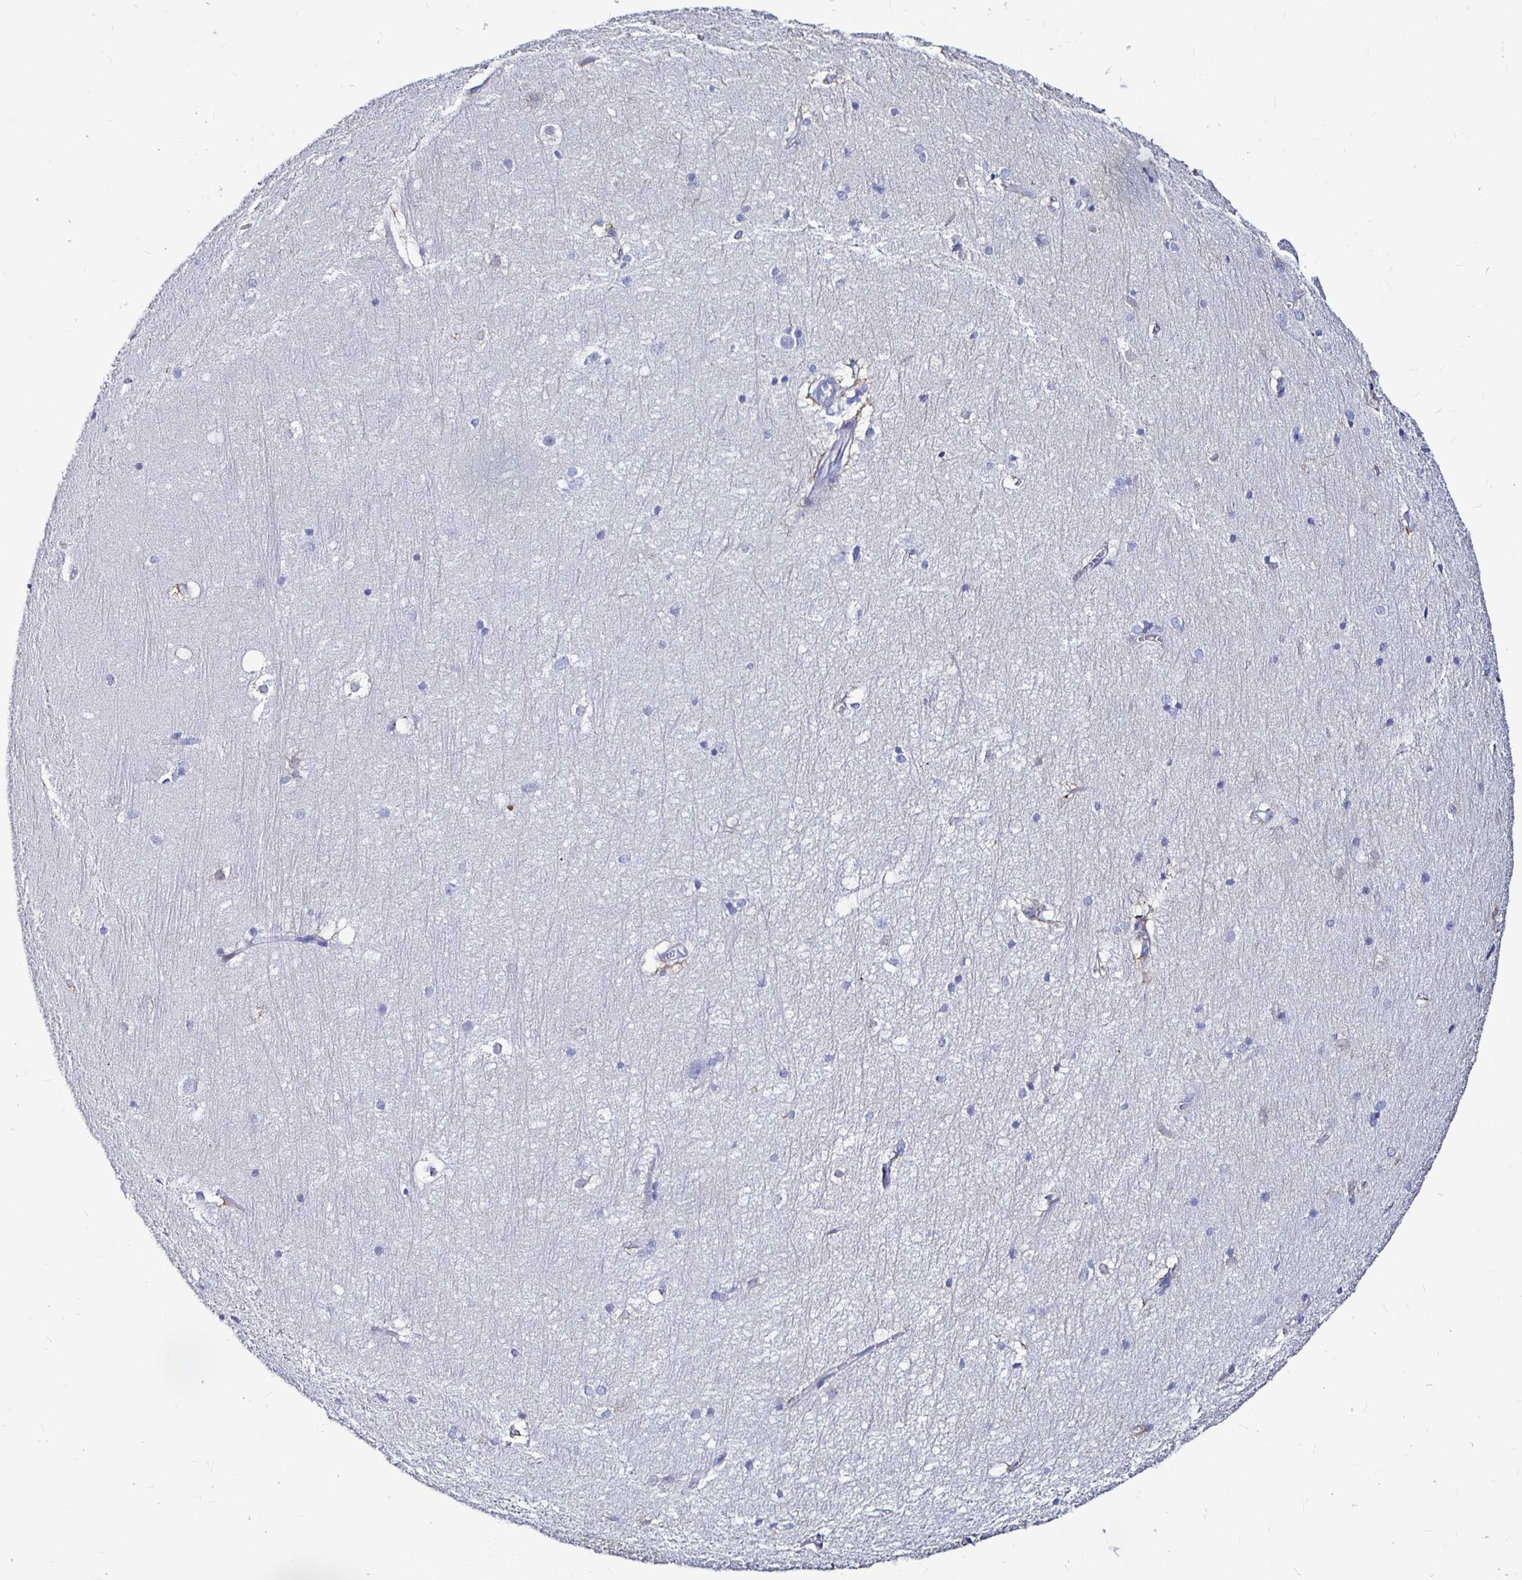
{"staining": {"intensity": "negative", "quantity": "none", "location": "none"}, "tissue": "hippocampus", "cell_type": "Glial cells", "image_type": "normal", "snomed": [{"axis": "morphology", "description": "Normal tissue, NOS"}, {"axis": "topography", "description": "Cerebral cortex"}, {"axis": "topography", "description": "Hippocampus"}], "caption": "IHC micrograph of unremarkable hippocampus: hippocampus stained with DAB demonstrates no significant protein expression in glial cells.", "gene": "LUZP4", "patient": {"sex": "female", "age": 19}}